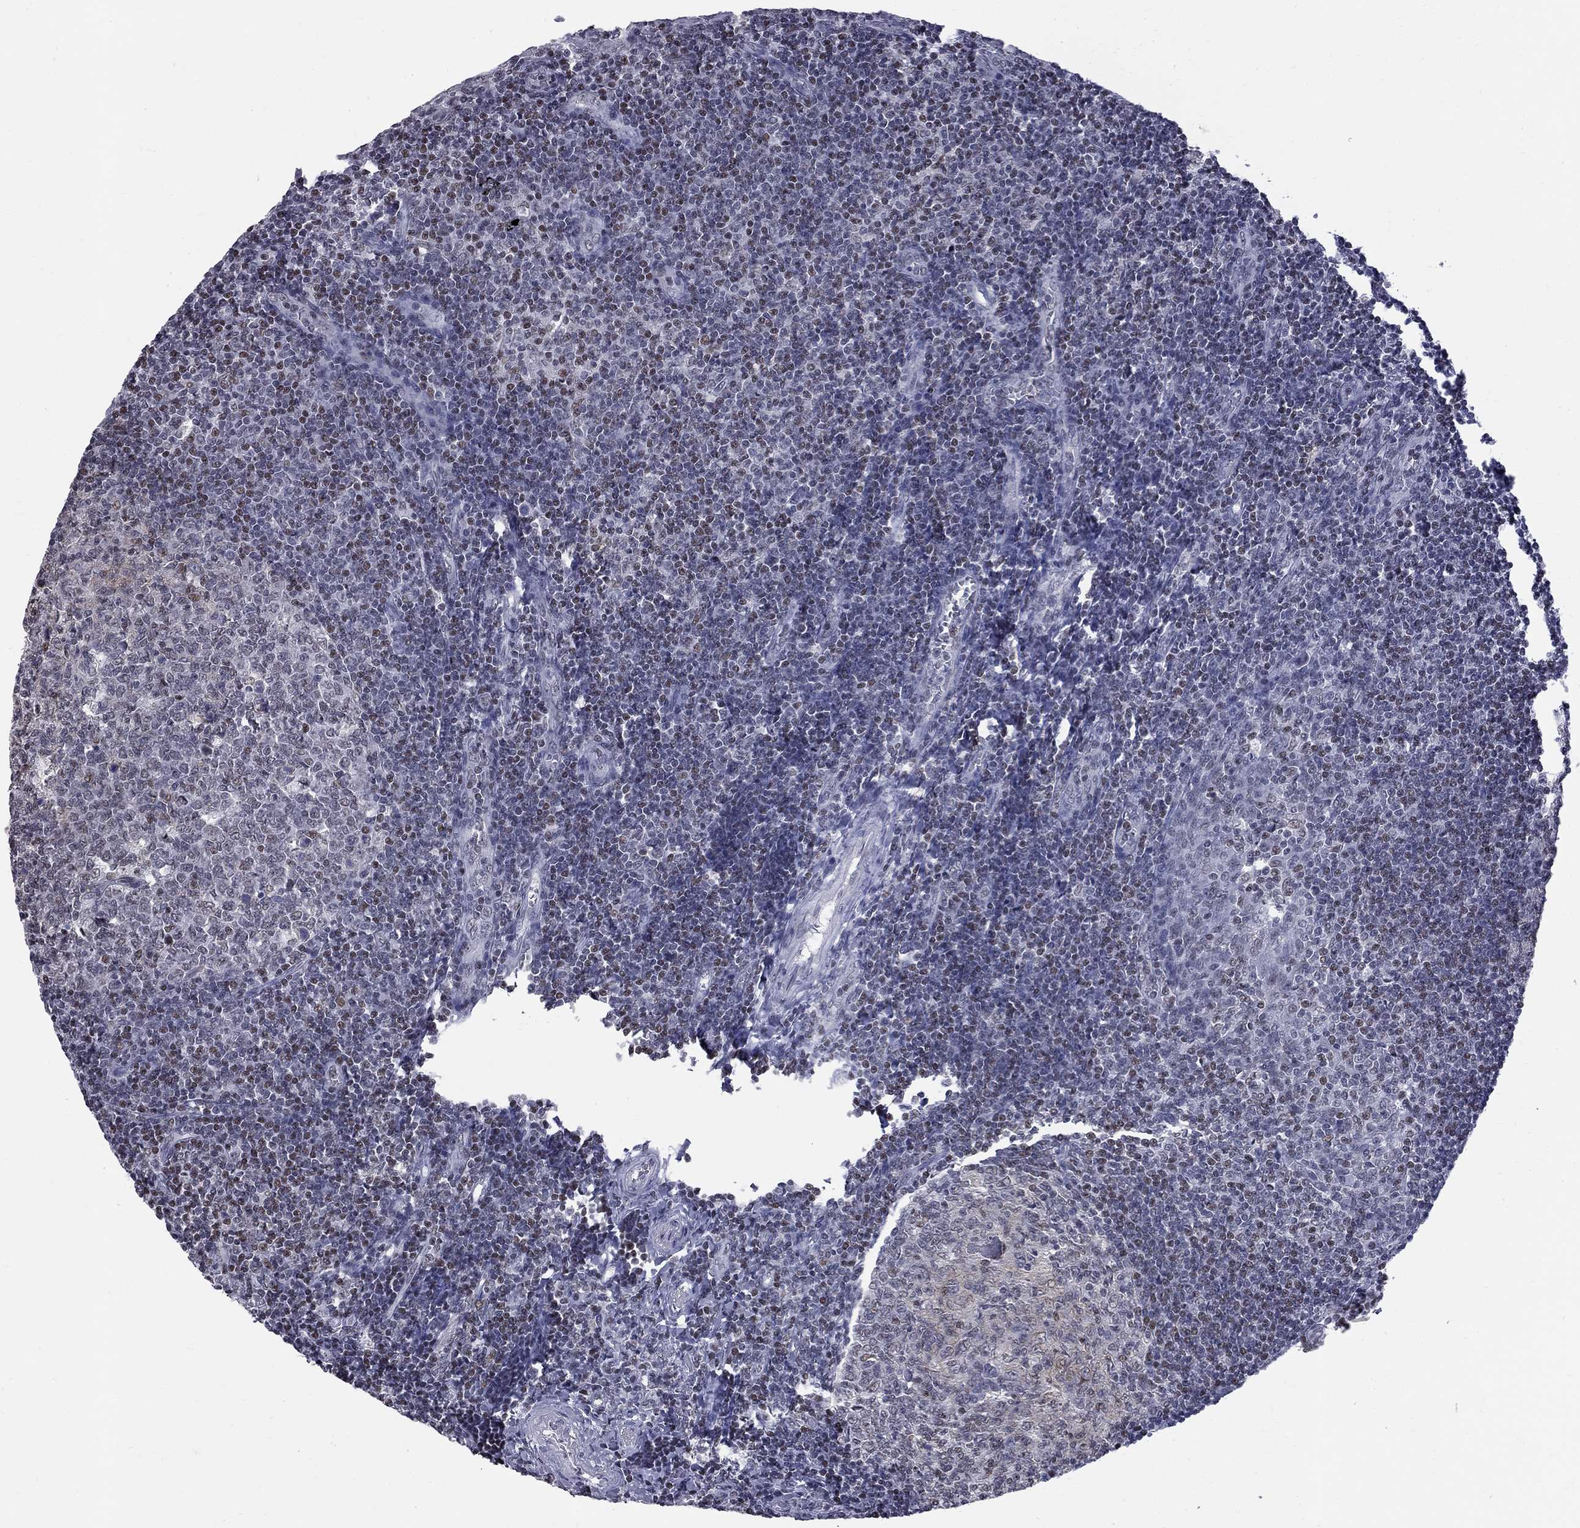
{"staining": {"intensity": "moderate", "quantity": "25%-75%", "location": "nuclear"}, "tissue": "tonsil", "cell_type": "Germinal center cells", "image_type": "normal", "snomed": [{"axis": "morphology", "description": "Normal tissue, NOS"}, {"axis": "topography", "description": "Tonsil"}], "caption": "Immunohistochemistry (IHC) (DAB) staining of unremarkable tonsil demonstrates moderate nuclear protein staining in approximately 25%-75% of germinal center cells. (DAB IHC, brown staining for protein, blue staining for nuclei).", "gene": "ZNF154", "patient": {"sex": "female", "age": 13}}